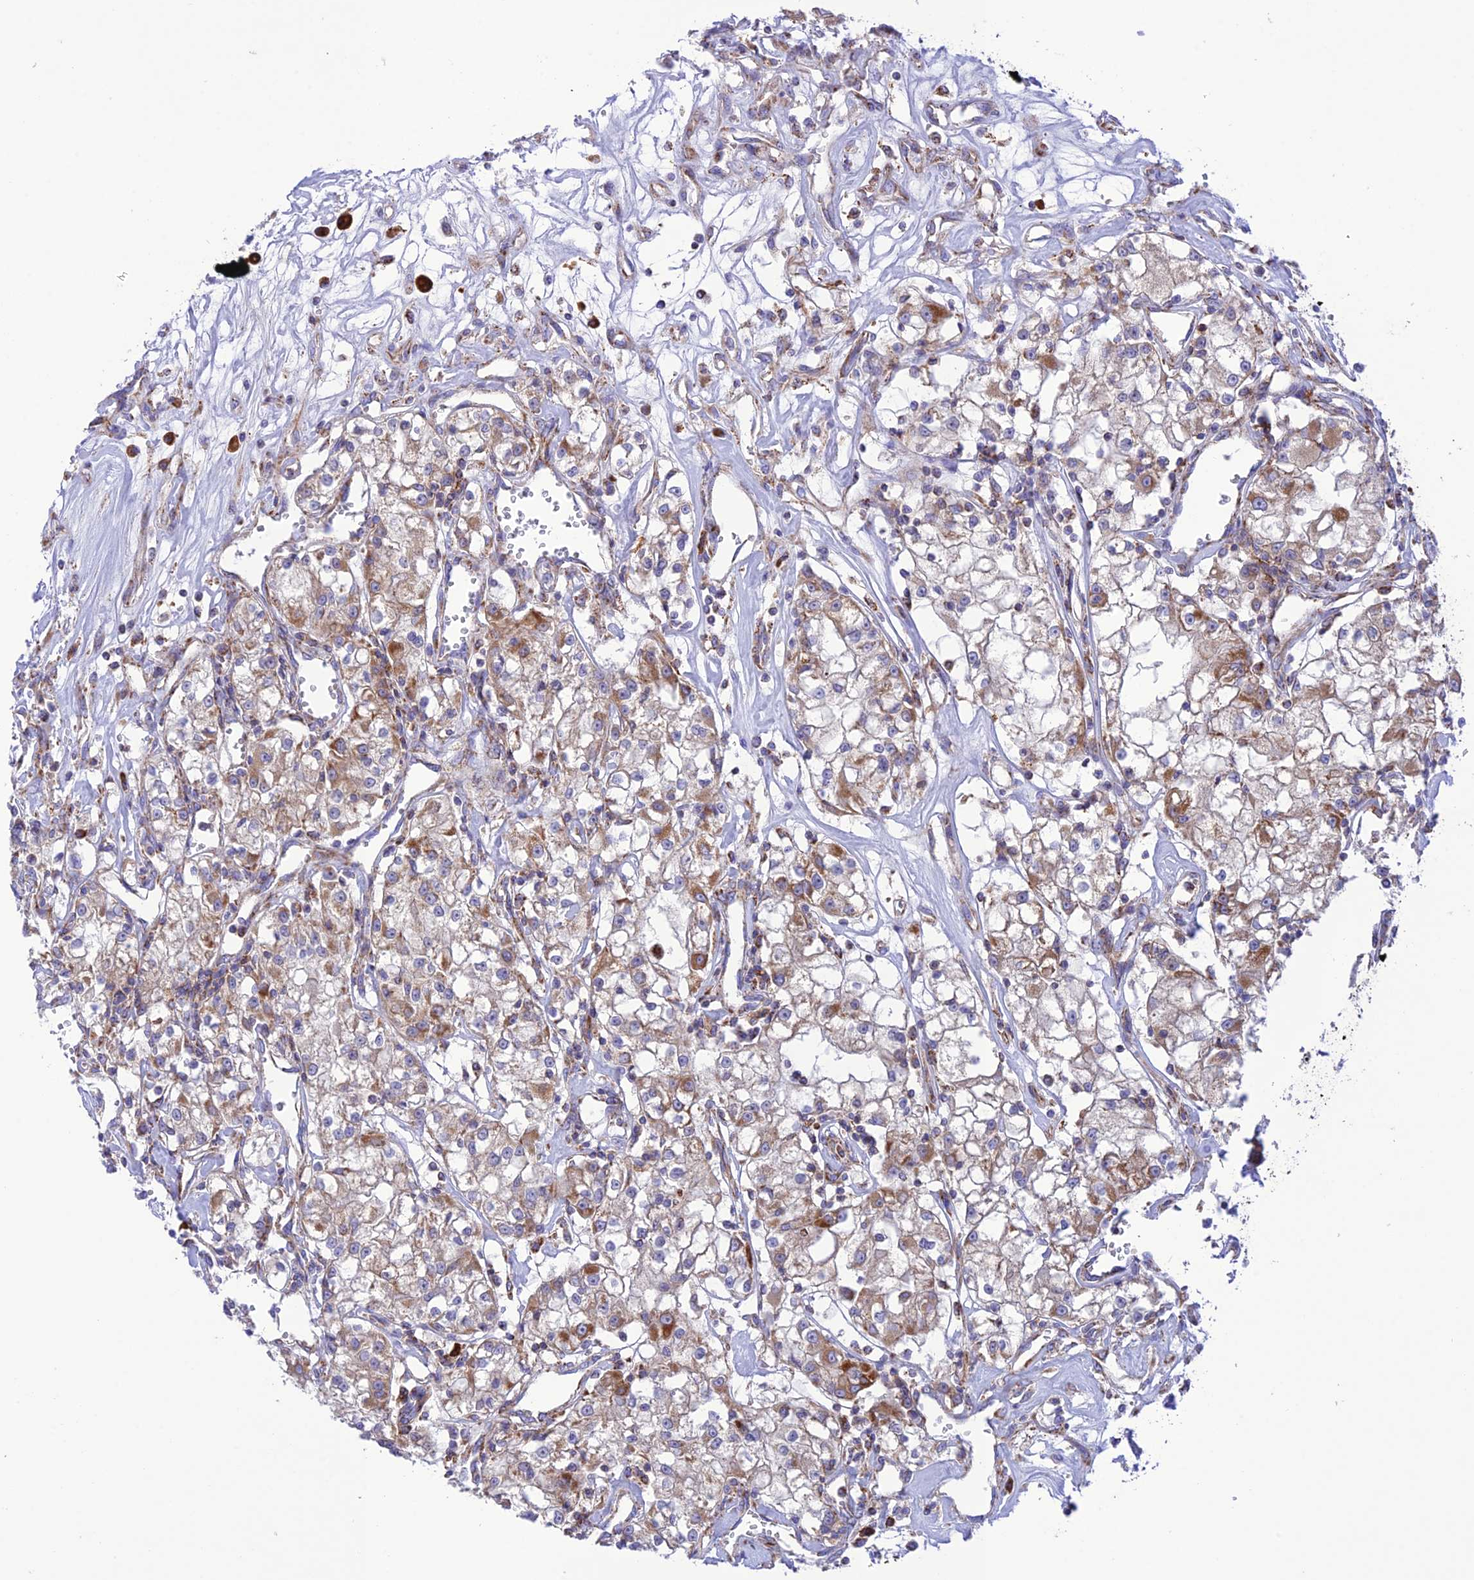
{"staining": {"intensity": "moderate", "quantity": "25%-75%", "location": "cytoplasmic/membranous"}, "tissue": "renal cancer", "cell_type": "Tumor cells", "image_type": "cancer", "snomed": [{"axis": "morphology", "description": "Adenocarcinoma, NOS"}, {"axis": "topography", "description": "Kidney"}], "caption": "Renal adenocarcinoma stained with DAB (3,3'-diaminobenzidine) immunohistochemistry (IHC) reveals medium levels of moderate cytoplasmic/membranous staining in approximately 25%-75% of tumor cells. (Stains: DAB in brown, nuclei in blue, Microscopy: brightfield microscopy at high magnification).", "gene": "UAP1L1", "patient": {"sex": "female", "age": 59}}